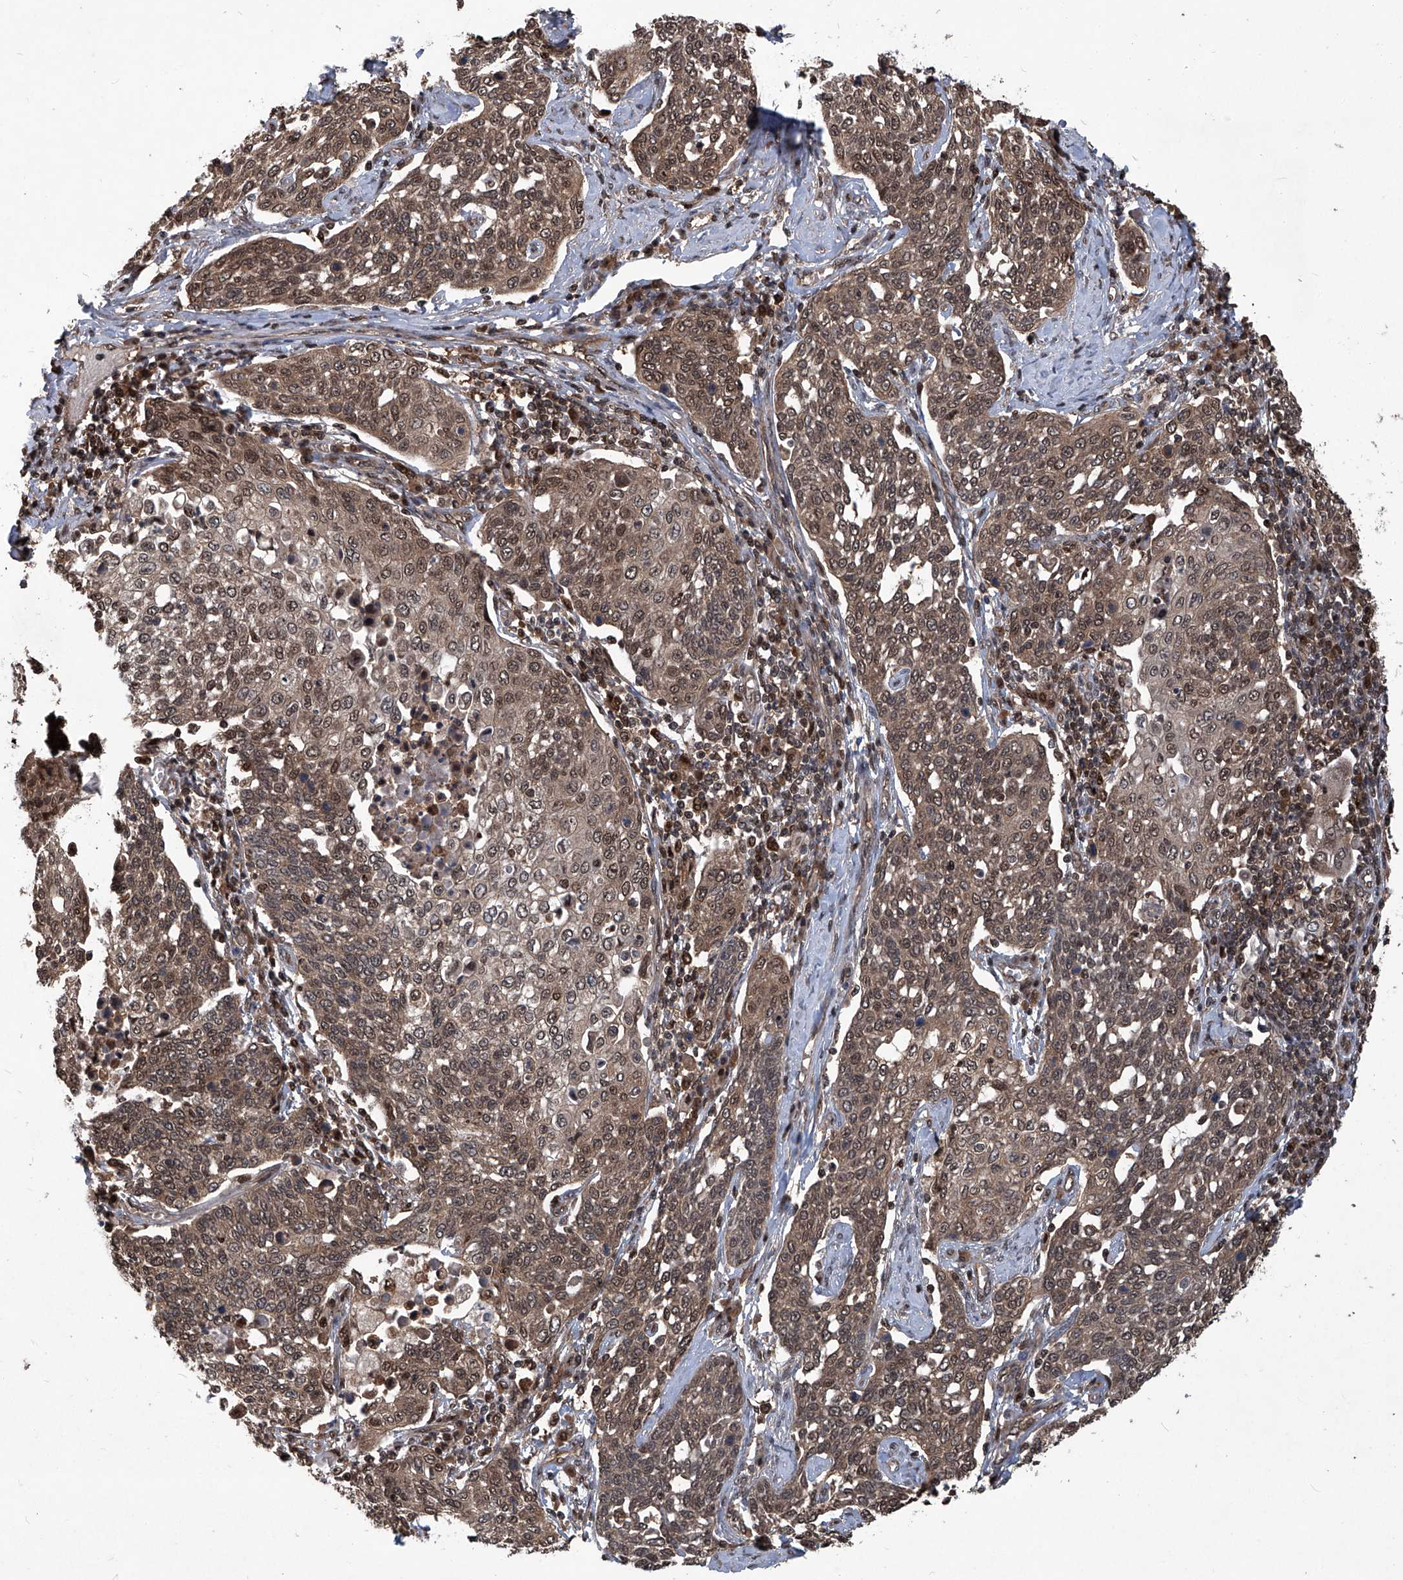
{"staining": {"intensity": "moderate", "quantity": ">75%", "location": "nuclear"}, "tissue": "cervical cancer", "cell_type": "Tumor cells", "image_type": "cancer", "snomed": [{"axis": "morphology", "description": "Squamous cell carcinoma, NOS"}, {"axis": "topography", "description": "Cervix"}], "caption": "Tumor cells reveal medium levels of moderate nuclear staining in about >75% of cells in human cervical squamous cell carcinoma.", "gene": "PSMB1", "patient": {"sex": "female", "age": 34}}